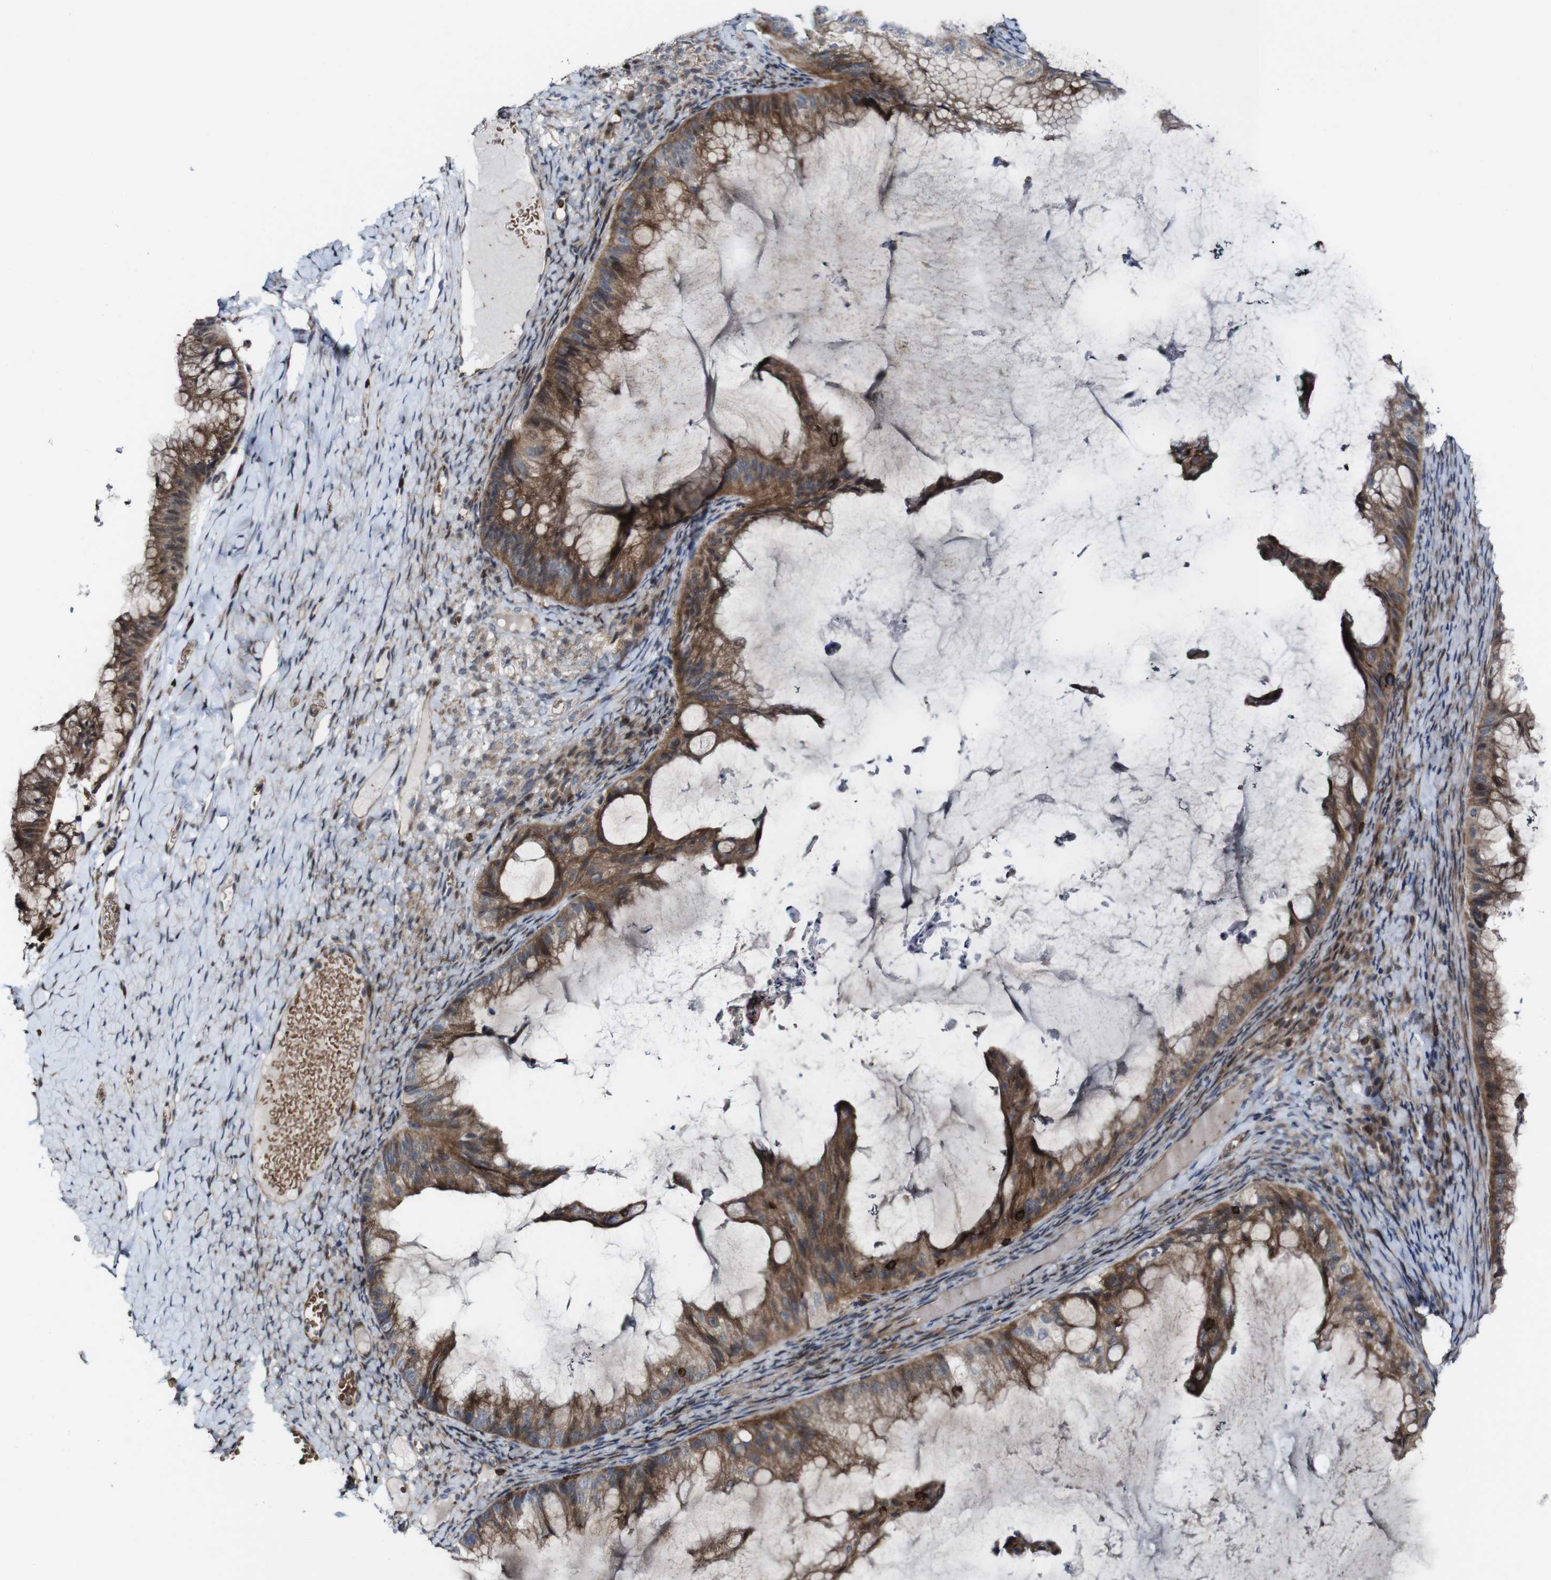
{"staining": {"intensity": "strong", "quantity": ">75%", "location": "cytoplasmic/membranous"}, "tissue": "ovarian cancer", "cell_type": "Tumor cells", "image_type": "cancer", "snomed": [{"axis": "morphology", "description": "Cystadenocarcinoma, mucinous, NOS"}, {"axis": "topography", "description": "Ovary"}], "caption": "Mucinous cystadenocarcinoma (ovarian) tissue reveals strong cytoplasmic/membranous expression in approximately >75% of tumor cells The protein is stained brown, and the nuclei are stained in blue (DAB IHC with brightfield microscopy, high magnification).", "gene": "JAK2", "patient": {"sex": "female", "age": 61}}